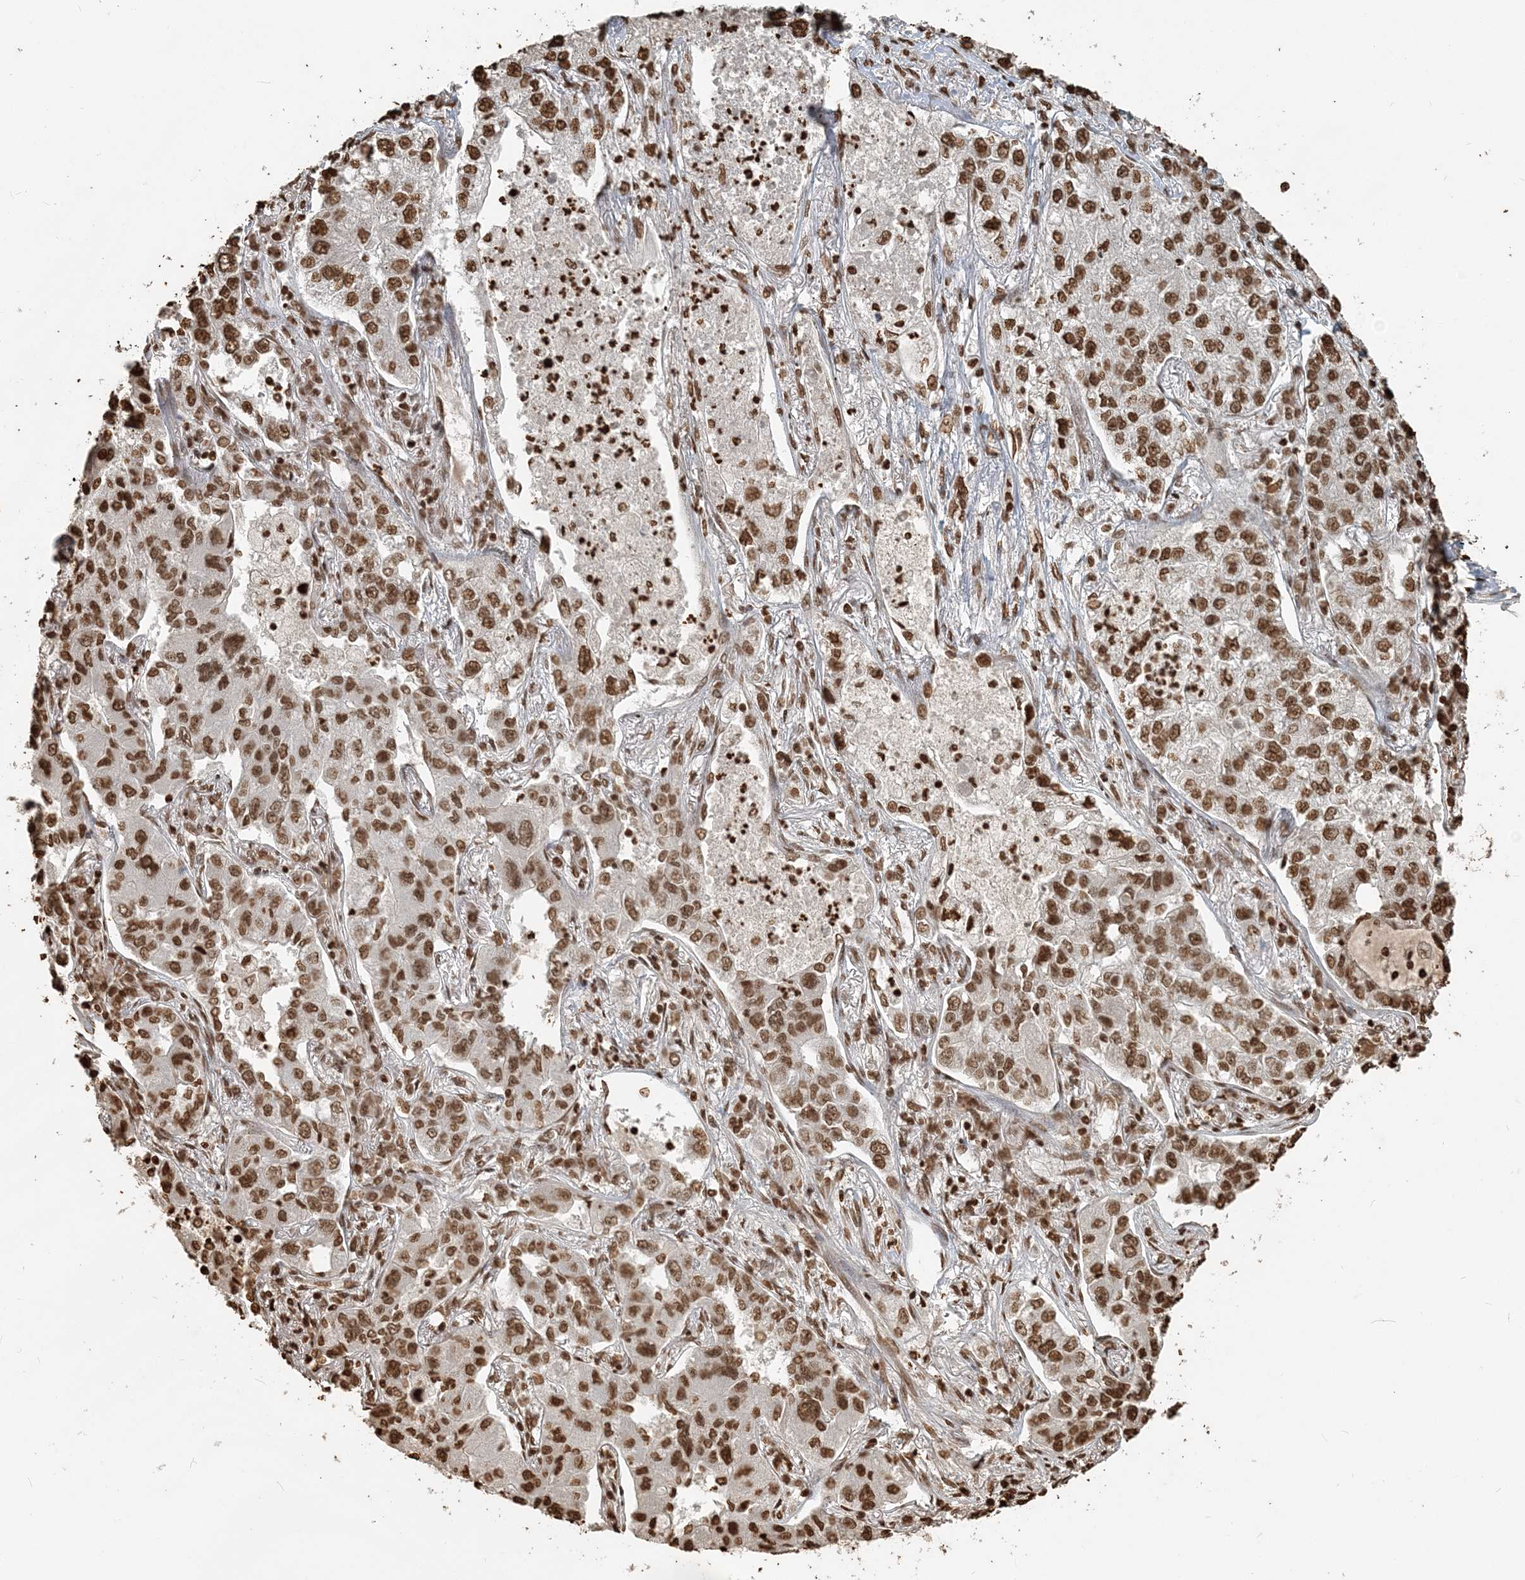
{"staining": {"intensity": "moderate", "quantity": ">75%", "location": "nuclear"}, "tissue": "lung cancer", "cell_type": "Tumor cells", "image_type": "cancer", "snomed": [{"axis": "morphology", "description": "Adenocarcinoma, NOS"}, {"axis": "topography", "description": "Lung"}], "caption": "Immunohistochemistry (IHC) of lung adenocarcinoma shows medium levels of moderate nuclear staining in approximately >75% of tumor cells.", "gene": "H3-3B", "patient": {"sex": "male", "age": 49}}